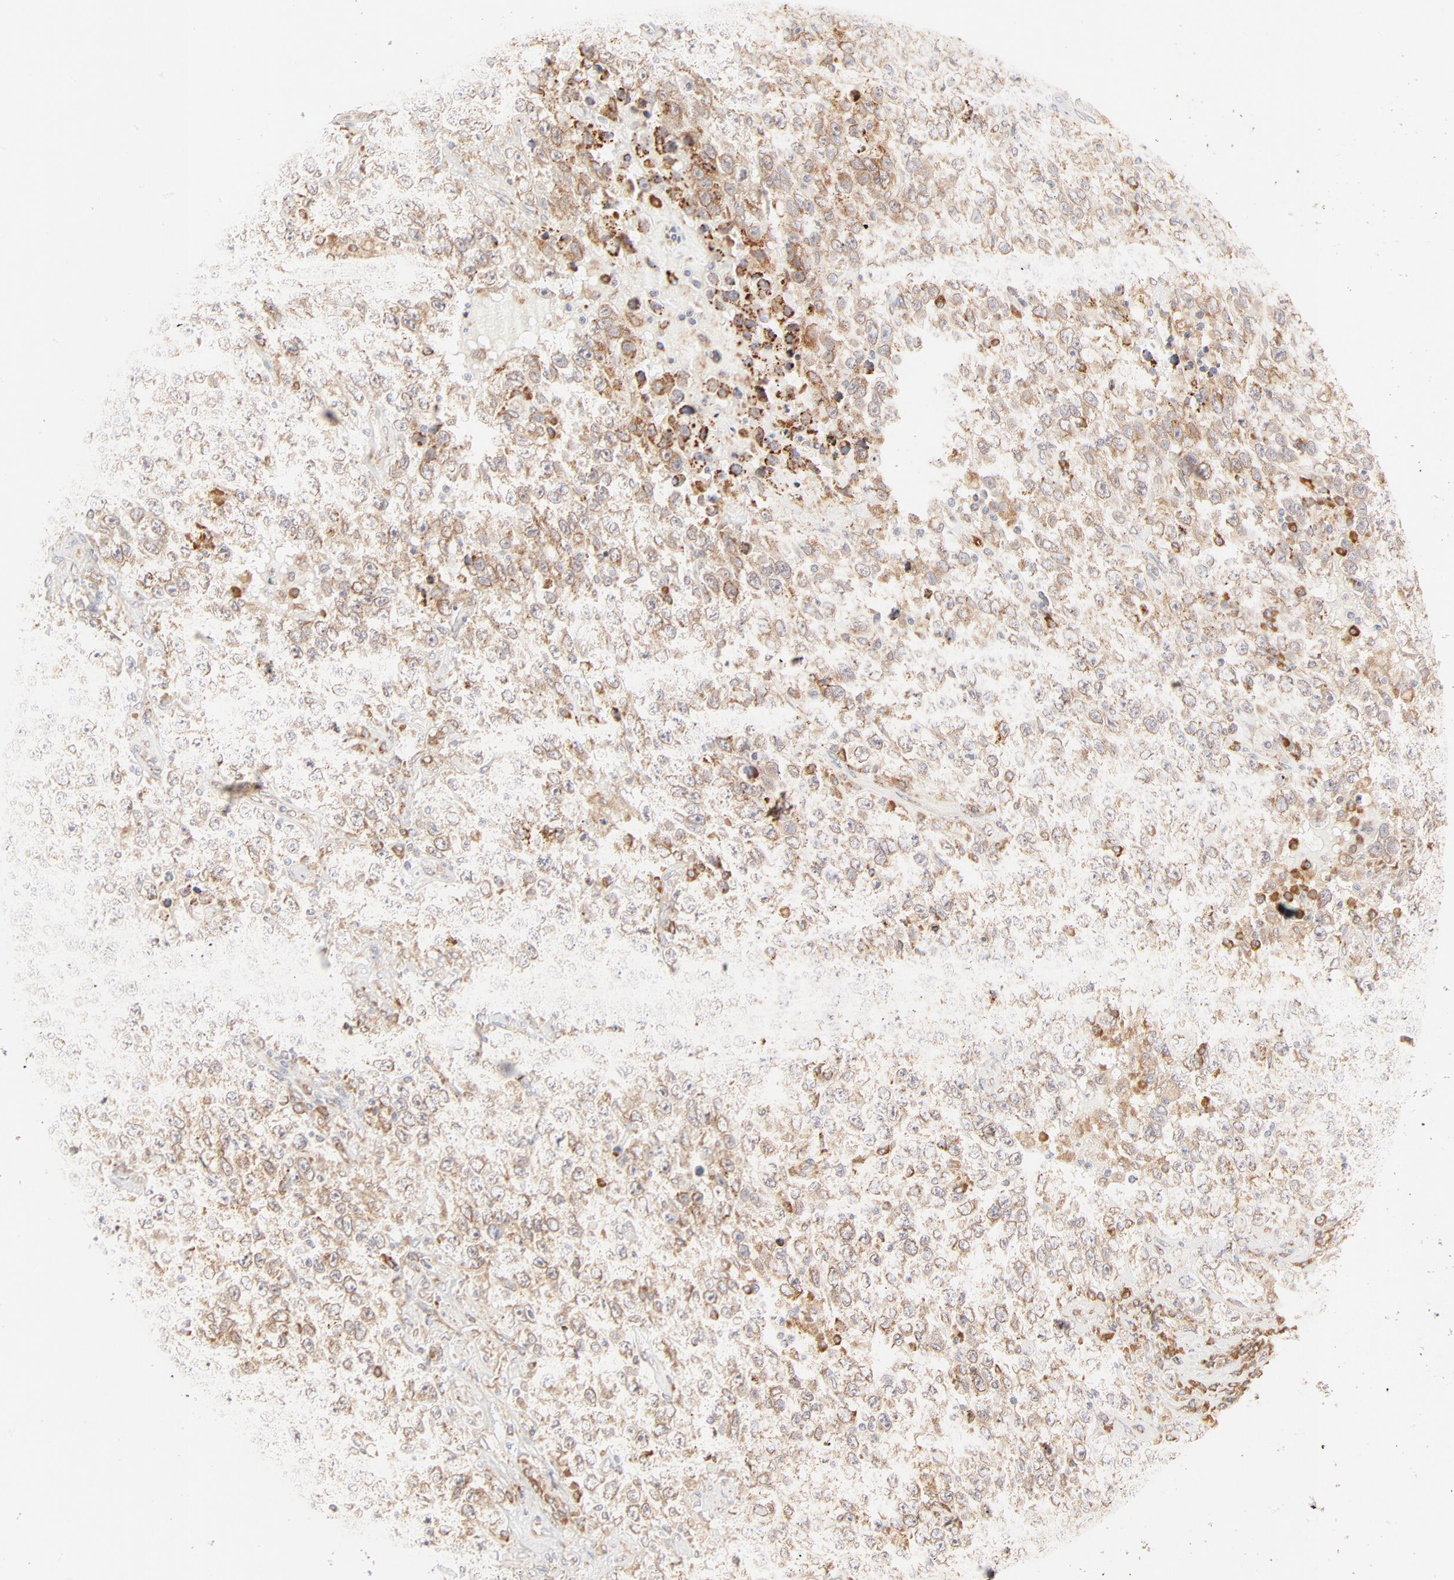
{"staining": {"intensity": "moderate", "quantity": ">75%", "location": "cytoplasmic/membranous"}, "tissue": "testis cancer", "cell_type": "Tumor cells", "image_type": "cancer", "snomed": [{"axis": "morphology", "description": "Seminoma, NOS"}, {"axis": "topography", "description": "Testis"}], "caption": "A brown stain highlights moderate cytoplasmic/membranous staining of a protein in human seminoma (testis) tumor cells.", "gene": "PARP12", "patient": {"sex": "male", "age": 41}}